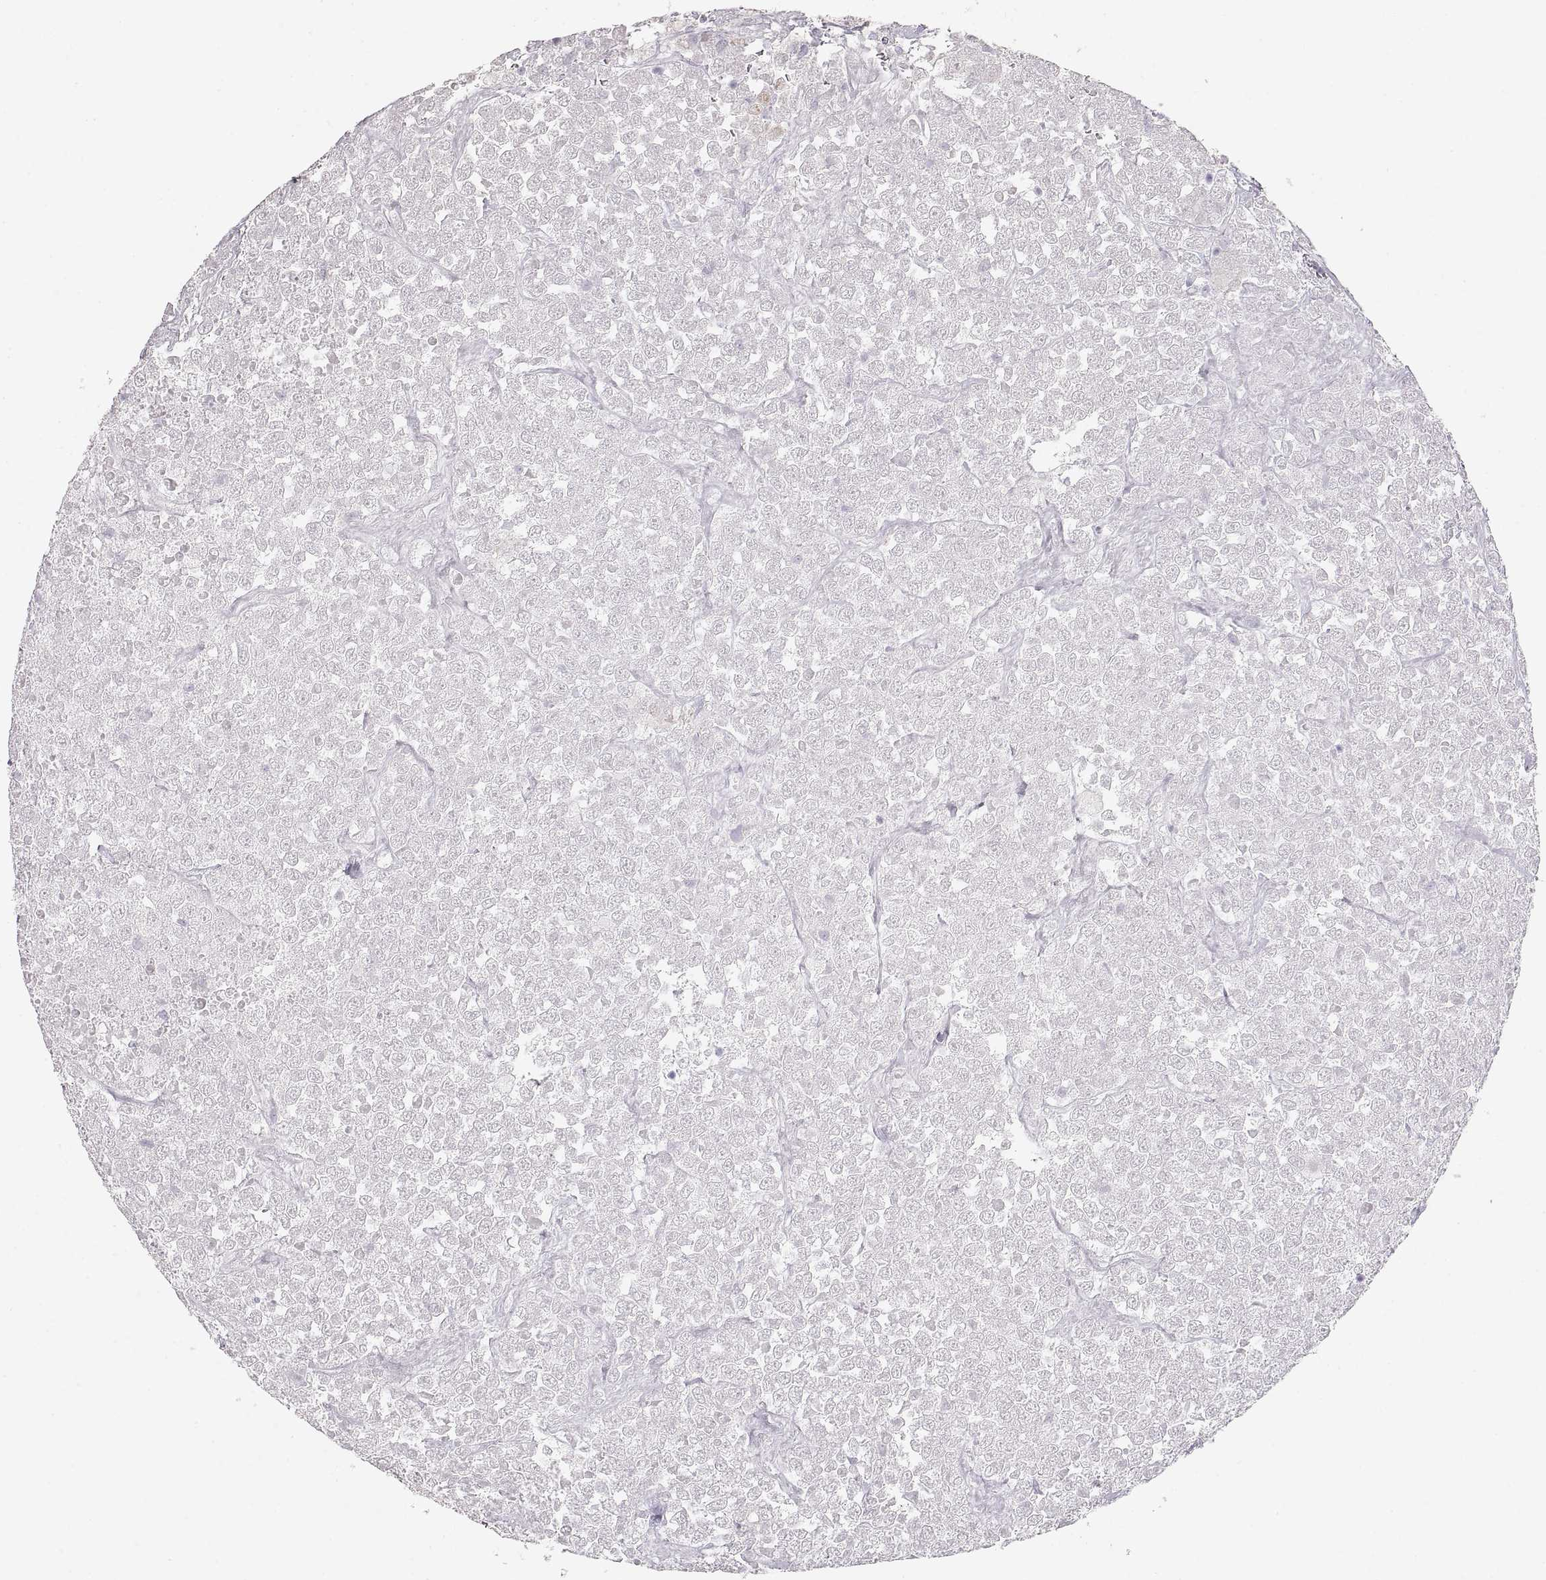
{"staining": {"intensity": "negative", "quantity": "none", "location": "none"}, "tissue": "testis cancer", "cell_type": "Tumor cells", "image_type": "cancer", "snomed": [{"axis": "morphology", "description": "Seminoma, NOS"}, {"axis": "topography", "description": "Testis"}], "caption": "This is a micrograph of IHC staining of testis cancer, which shows no expression in tumor cells. (Brightfield microscopy of DAB (3,3'-diaminobenzidine) IHC at high magnification).", "gene": "ZP3", "patient": {"sex": "male", "age": 59}}